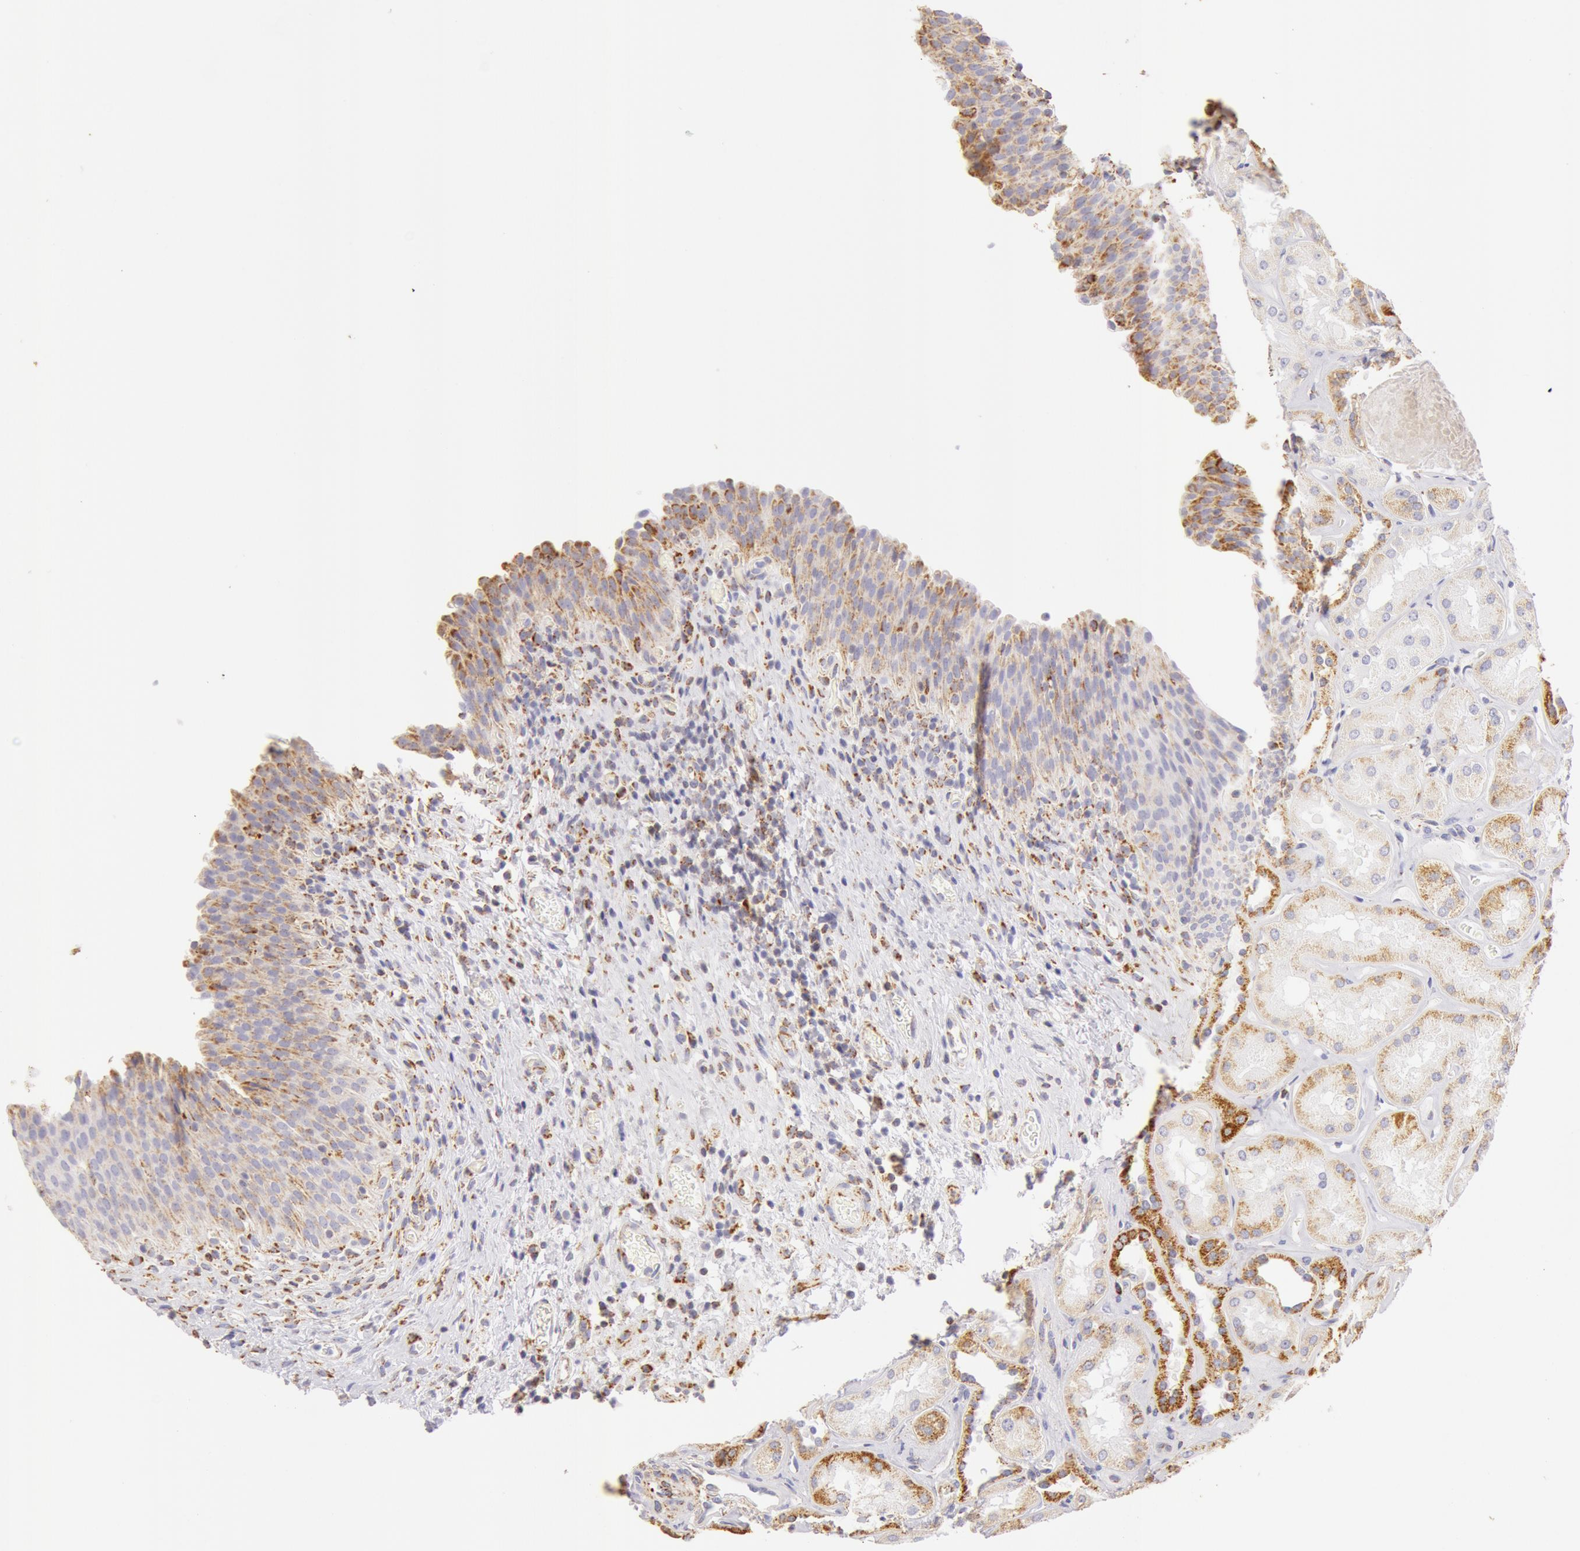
{"staining": {"intensity": "moderate", "quantity": ">75%", "location": "cytoplasmic/membranous"}, "tissue": "urinary bladder", "cell_type": "Urothelial cells", "image_type": "normal", "snomed": [{"axis": "morphology", "description": "Normal tissue, NOS"}, {"axis": "topography", "description": "Urinary bladder"}], "caption": "A photomicrograph of urinary bladder stained for a protein displays moderate cytoplasmic/membranous brown staining in urothelial cells.", "gene": "ATP5F1B", "patient": {"sex": "male", "age": 51}}